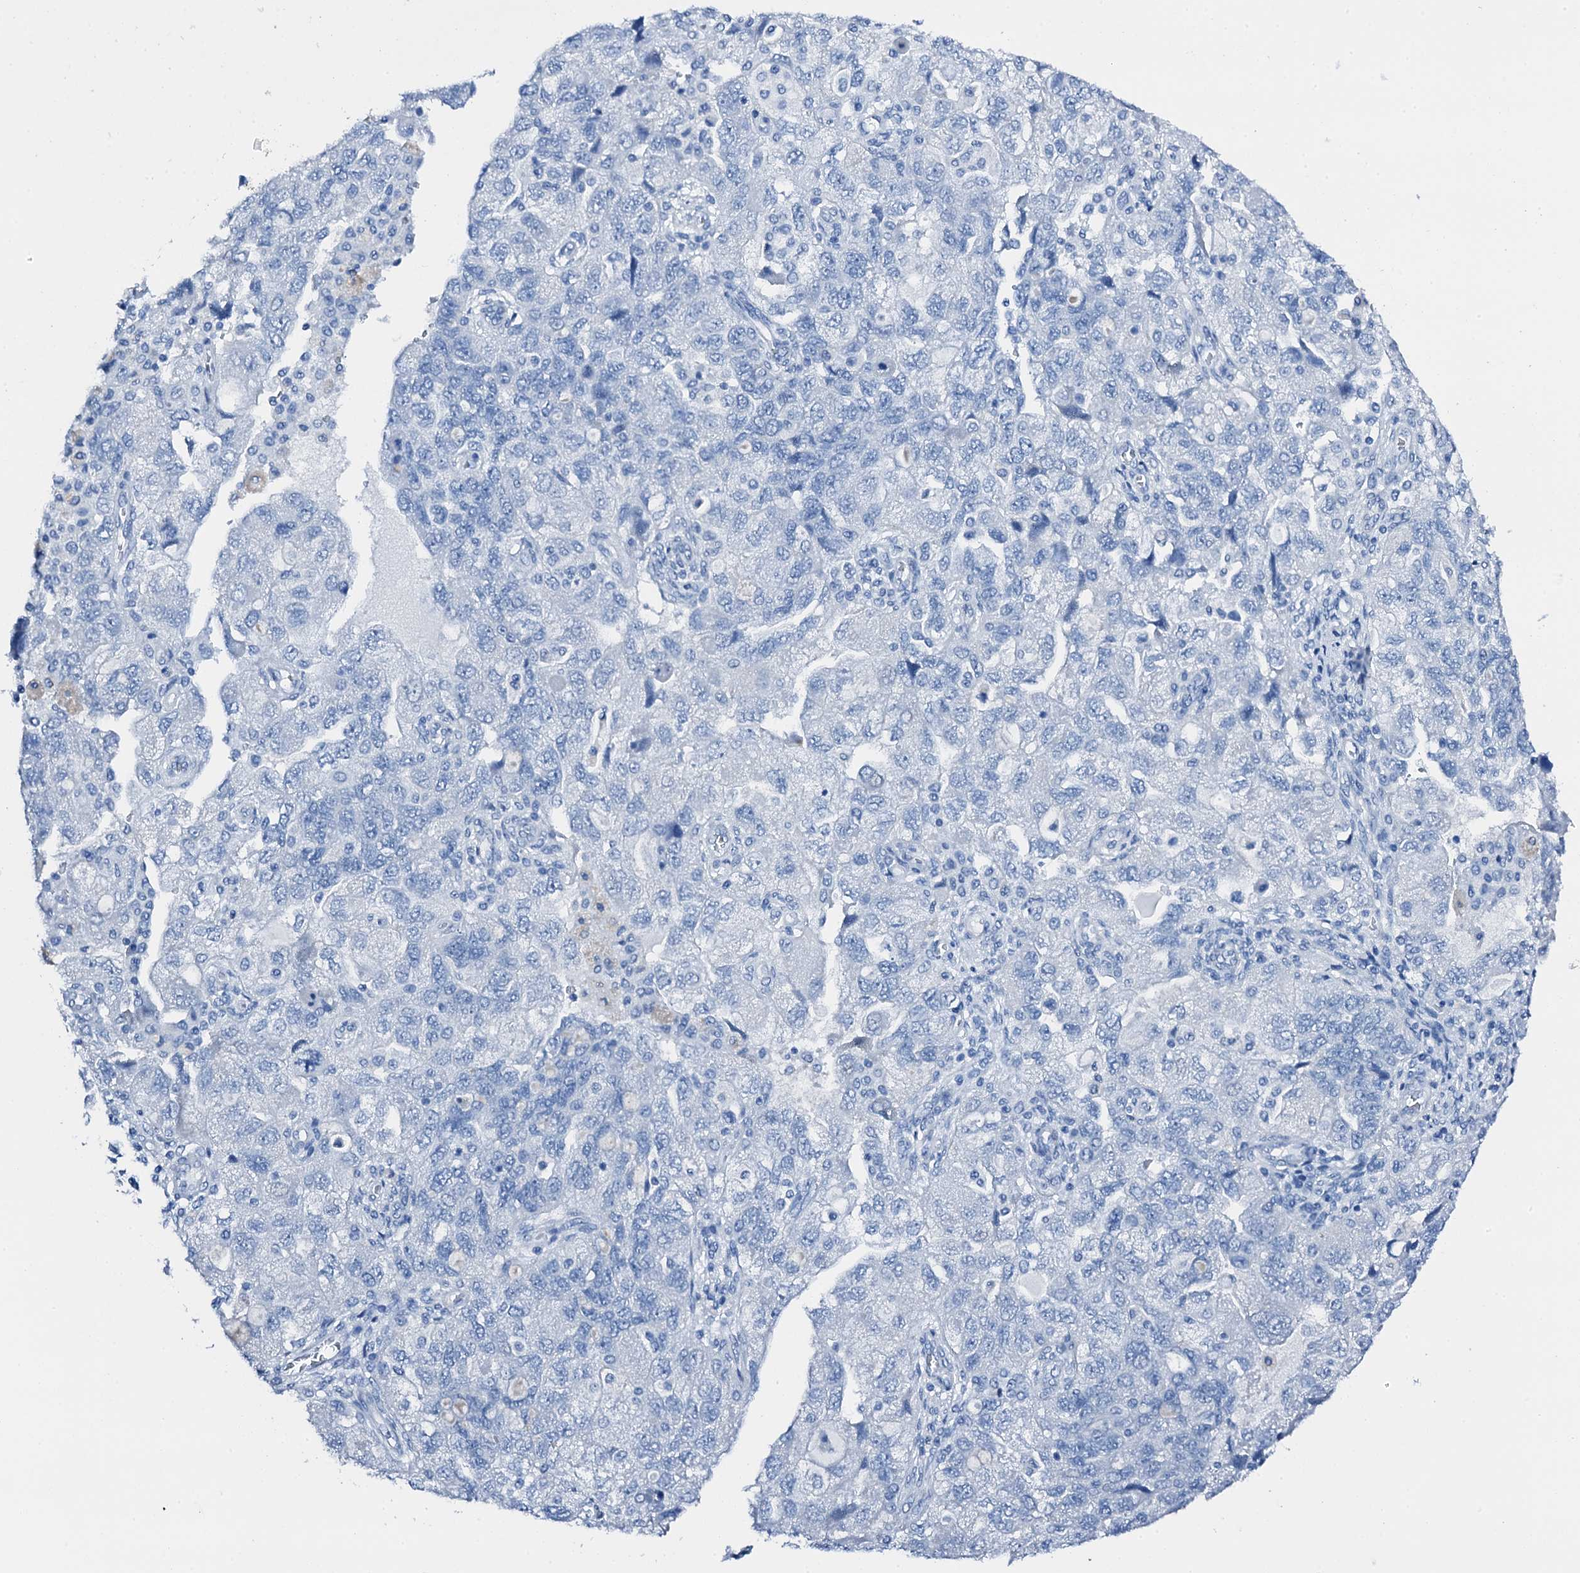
{"staining": {"intensity": "negative", "quantity": "none", "location": "none"}, "tissue": "ovarian cancer", "cell_type": "Tumor cells", "image_type": "cancer", "snomed": [{"axis": "morphology", "description": "Carcinoma, NOS"}, {"axis": "morphology", "description": "Cystadenocarcinoma, serous, NOS"}, {"axis": "topography", "description": "Ovary"}], "caption": "The image demonstrates no staining of tumor cells in ovarian cancer (carcinoma). Nuclei are stained in blue.", "gene": "PTH", "patient": {"sex": "female", "age": 69}}